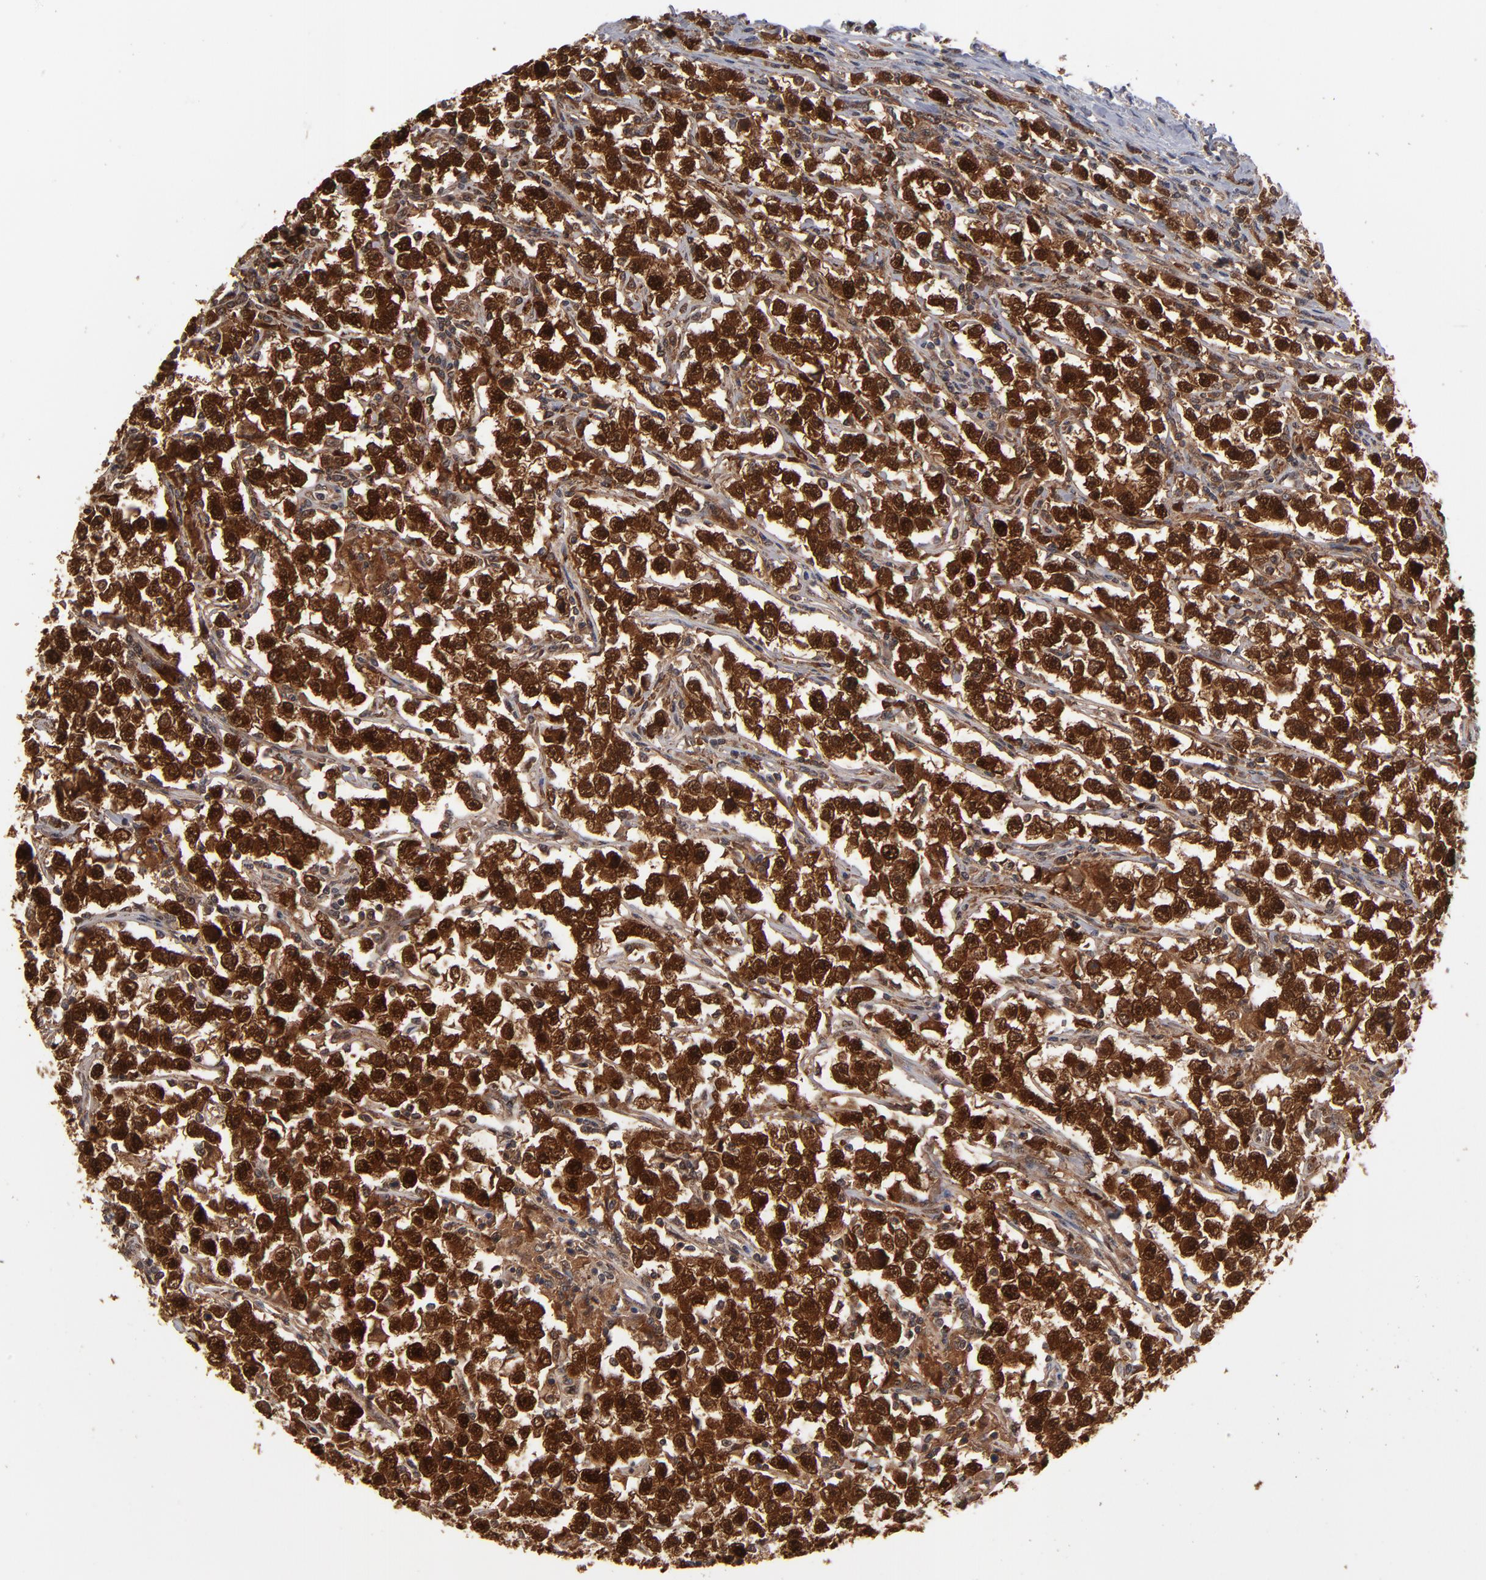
{"staining": {"intensity": "strong", "quantity": ">75%", "location": "cytoplasmic/membranous,nuclear"}, "tissue": "testis cancer", "cell_type": "Tumor cells", "image_type": "cancer", "snomed": [{"axis": "morphology", "description": "Seminoma, NOS"}, {"axis": "topography", "description": "Testis"}], "caption": "Strong cytoplasmic/membranous and nuclear staining is appreciated in about >75% of tumor cells in testis seminoma. (Brightfield microscopy of DAB IHC at high magnification).", "gene": "HUWE1", "patient": {"sex": "male", "age": 33}}